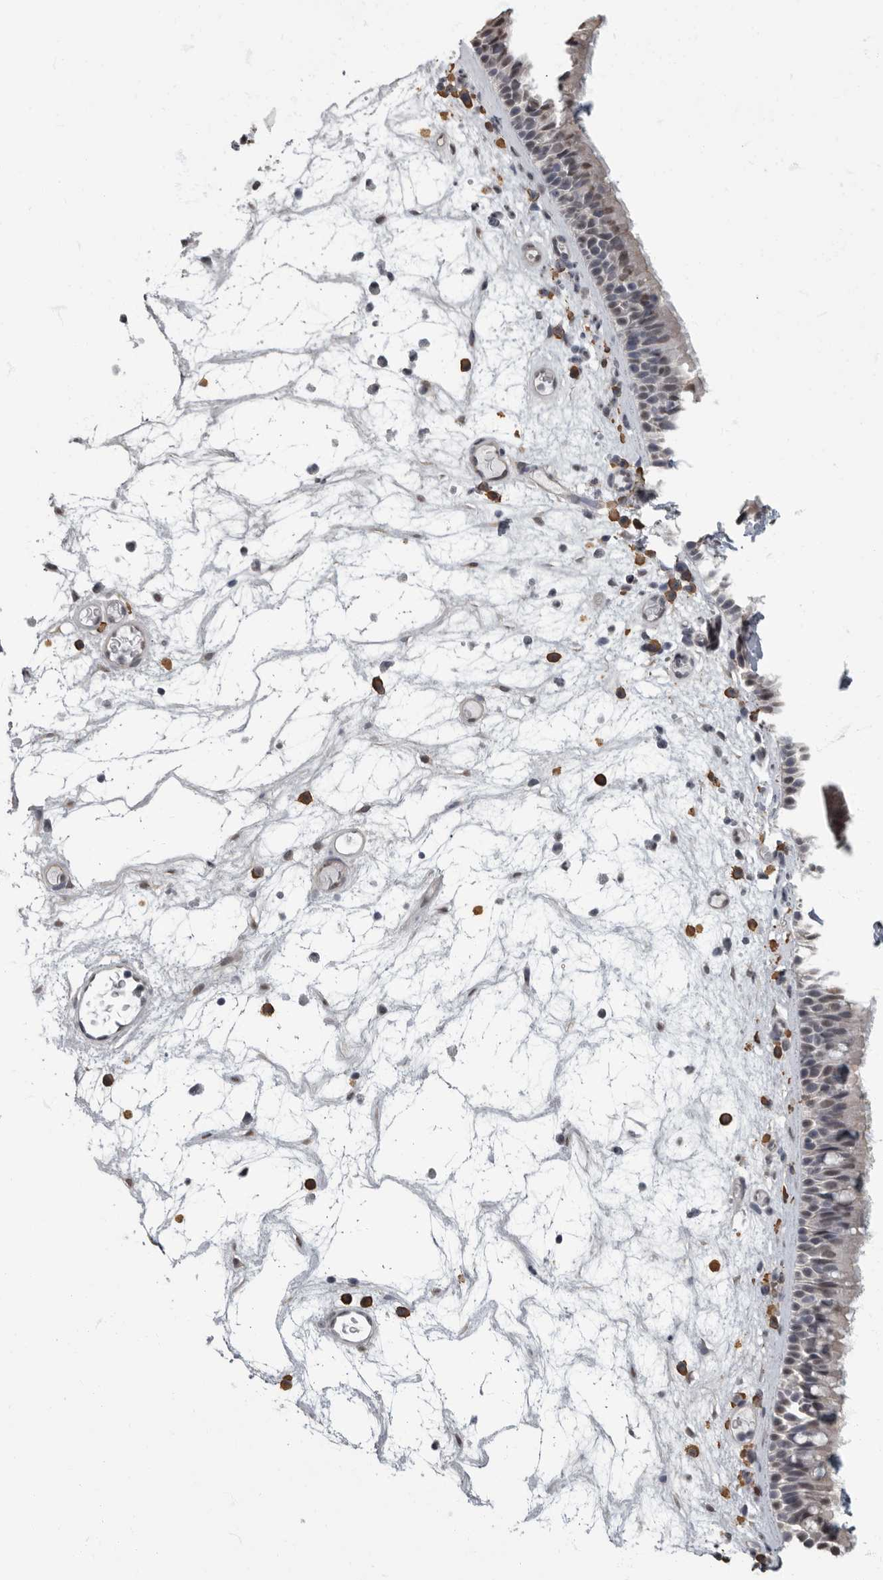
{"staining": {"intensity": "moderate", "quantity": "<25%", "location": "nuclear"}, "tissue": "nasopharynx", "cell_type": "Respiratory epithelial cells", "image_type": "normal", "snomed": [{"axis": "morphology", "description": "Normal tissue, NOS"}, {"axis": "morphology", "description": "Inflammation, NOS"}, {"axis": "morphology", "description": "Malignant melanoma, Metastatic site"}, {"axis": "topography", "description": "Nasopharynx"}], "caption": "IHC of normal nasopharynx exhibits low levels of moderate nuclear expression in about <25% of respiratory epithelial cells. Using DAB (brown) and hematoxylin (blue) stains, captured at high magnification using brightfield microscopy.", "gene": "ARHGEF10", "patient": {"sex": "male", "age": 70}}